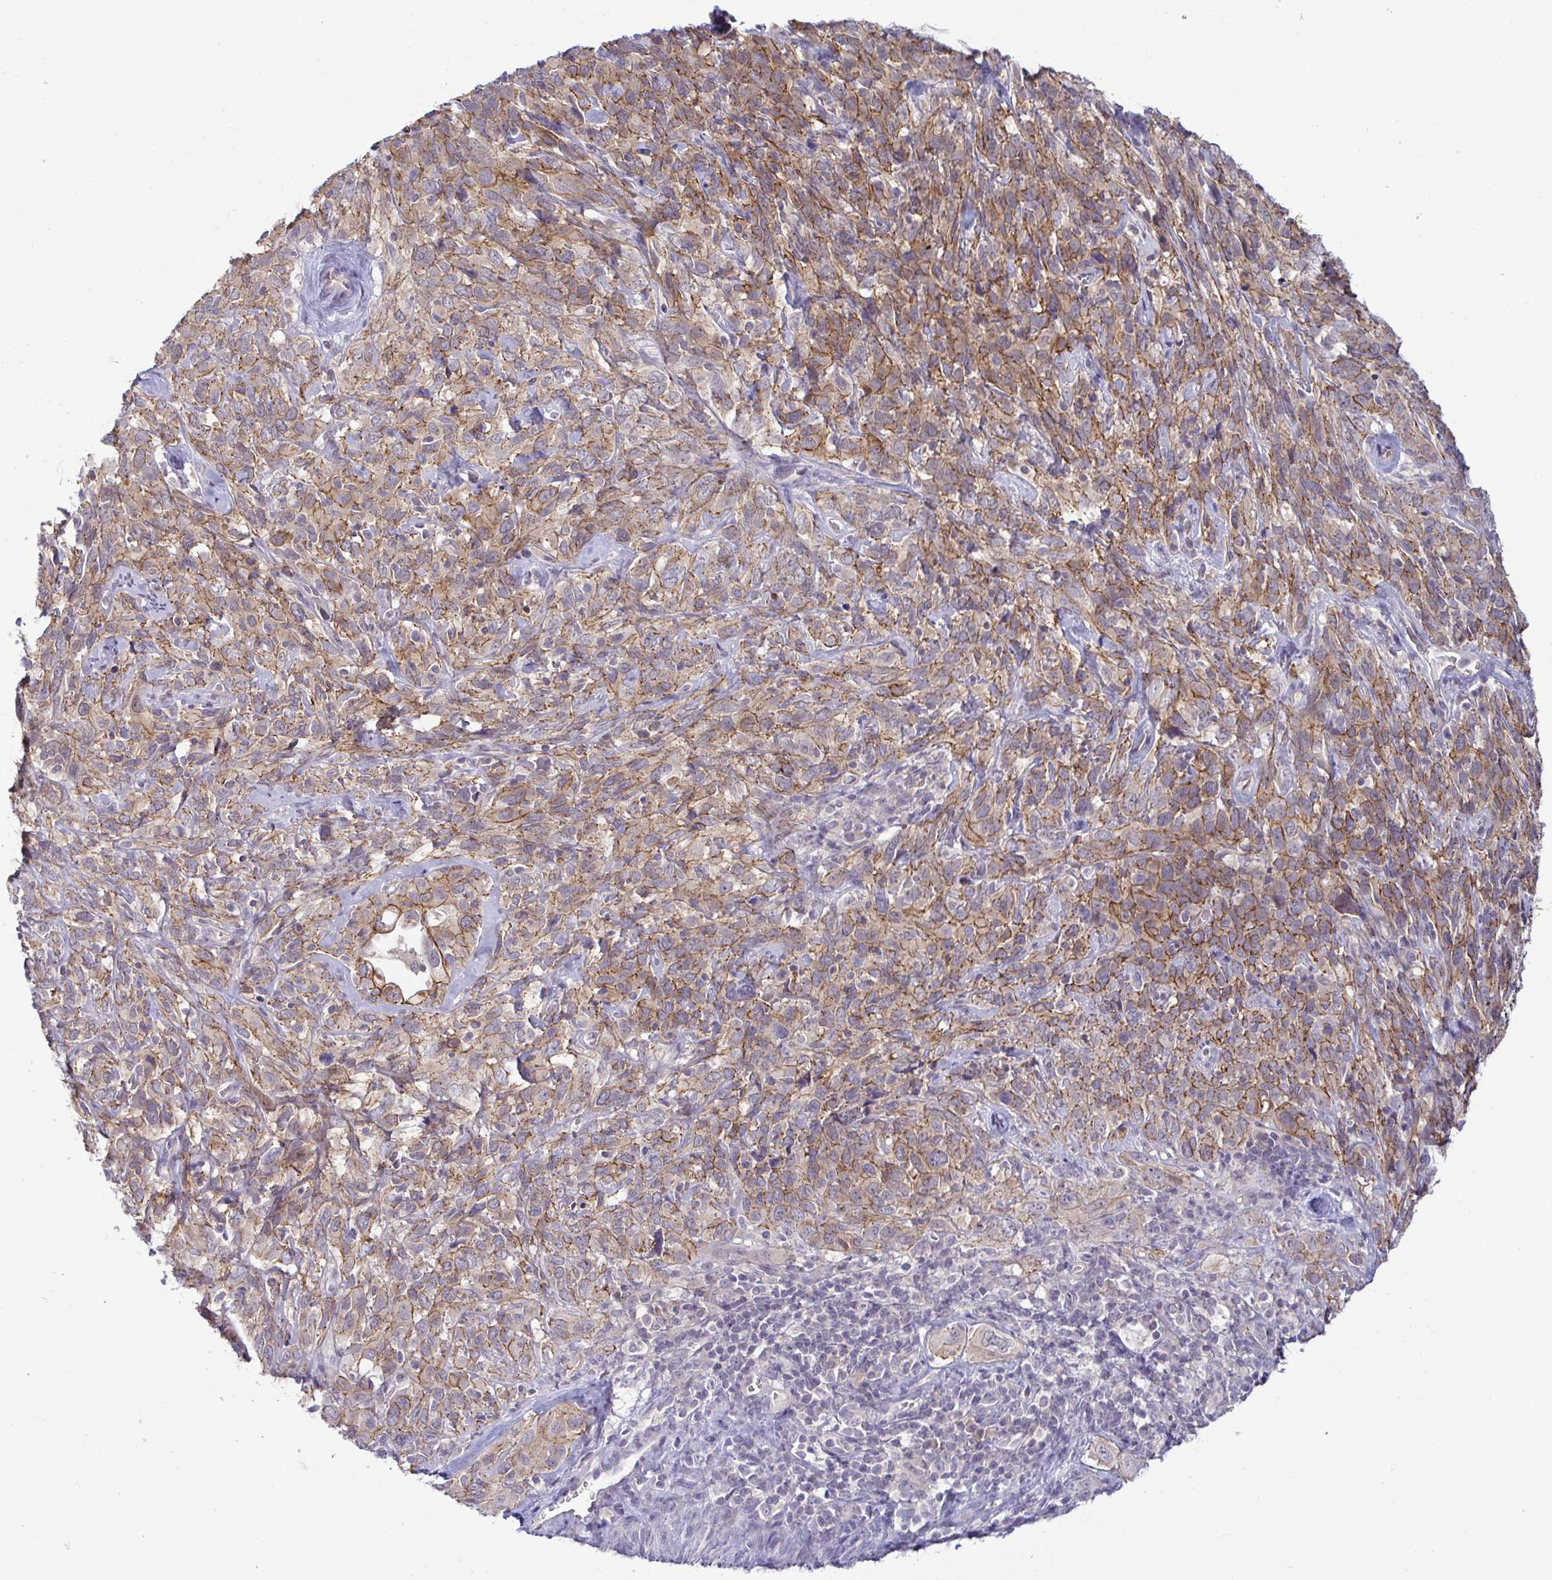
{"staining": {"intensity": "moderate", "quantity": ">75%", "location": "cytoplasmic/membranous"}, "tissue": "cervical cancer", "cell_type": "Tumor cells", "image_type": "cancer", "snomed": [{"axis": "morphology", "description": "Normal tissue, NOS"}, {"axis": "morphology", "description": "Squamous cell carcinoma, NOS"}, {"axis": "topography", "description": "Cervix"}], "caption": "Cervical squamous cell carcinoma stained with a brown dye shows moderate cytoplasmic/membranous positive expression in about >75% of tumor cells.", "gene": "GSTM1", "patient": {"sex": "female", "age": 51}}